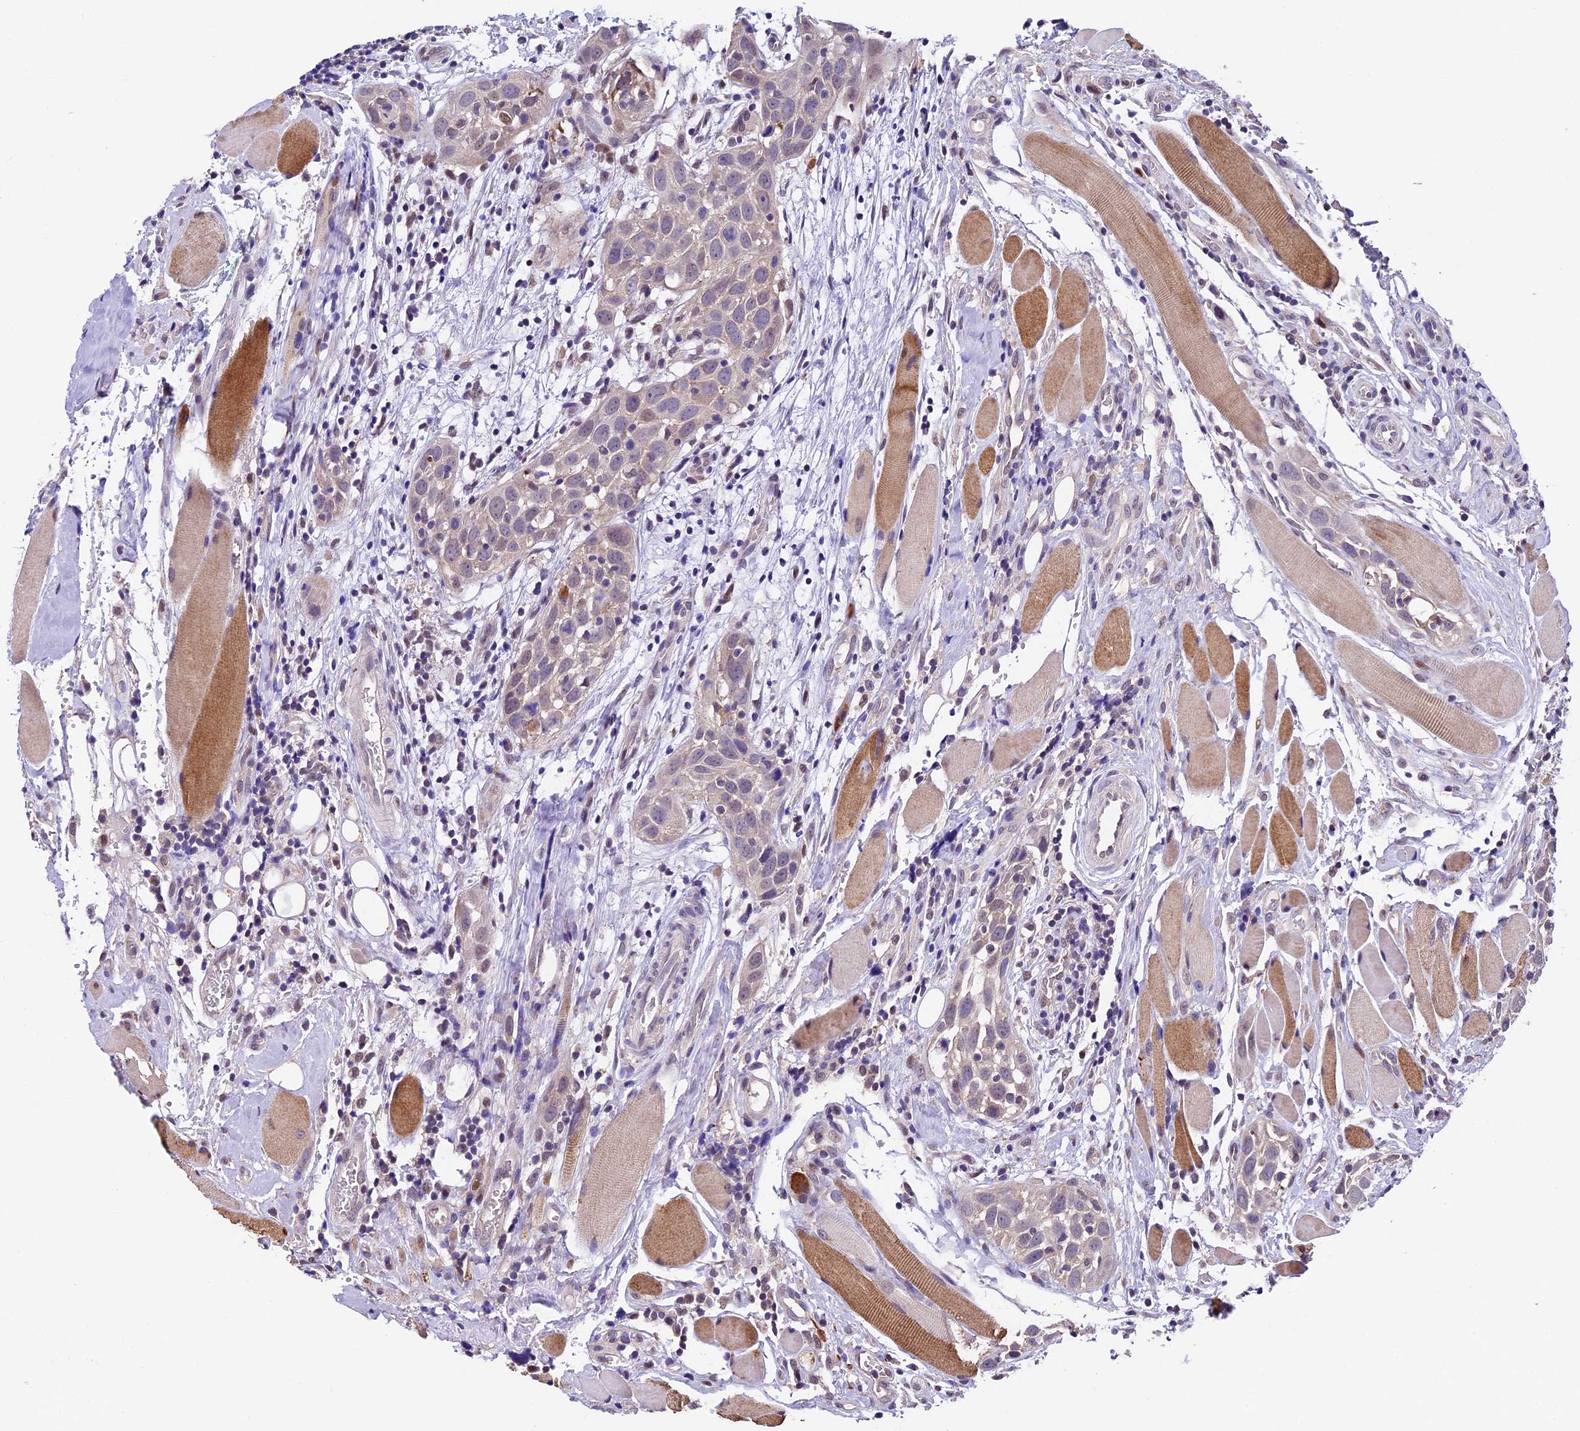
{"staining": {"intensity": "weak", "quantity": "<25%", "location": "nuclear"}, "tissue": "head and neck cancer", "cell_type": "Tumor cells", "image_type": "cancer", "snomed": [{"axis": "morphology", "description": "Squamous cell carcinoma, NOS"}, {"axis": "topography", "description": "Oral tissue"}, {"axis": "topography", "description": "Head-Neck"}], "caption": "High magnification brightfield microscopy of squamous cell carcinoma (head and neck) stained with DAB (3,3'-diaminobenzidine) (brown) and counterstained with hematoxylin (blue): tumor cells show no significant staining.", "gene": "SBNO2", "patient": {"sex": "female", "age": 50}}